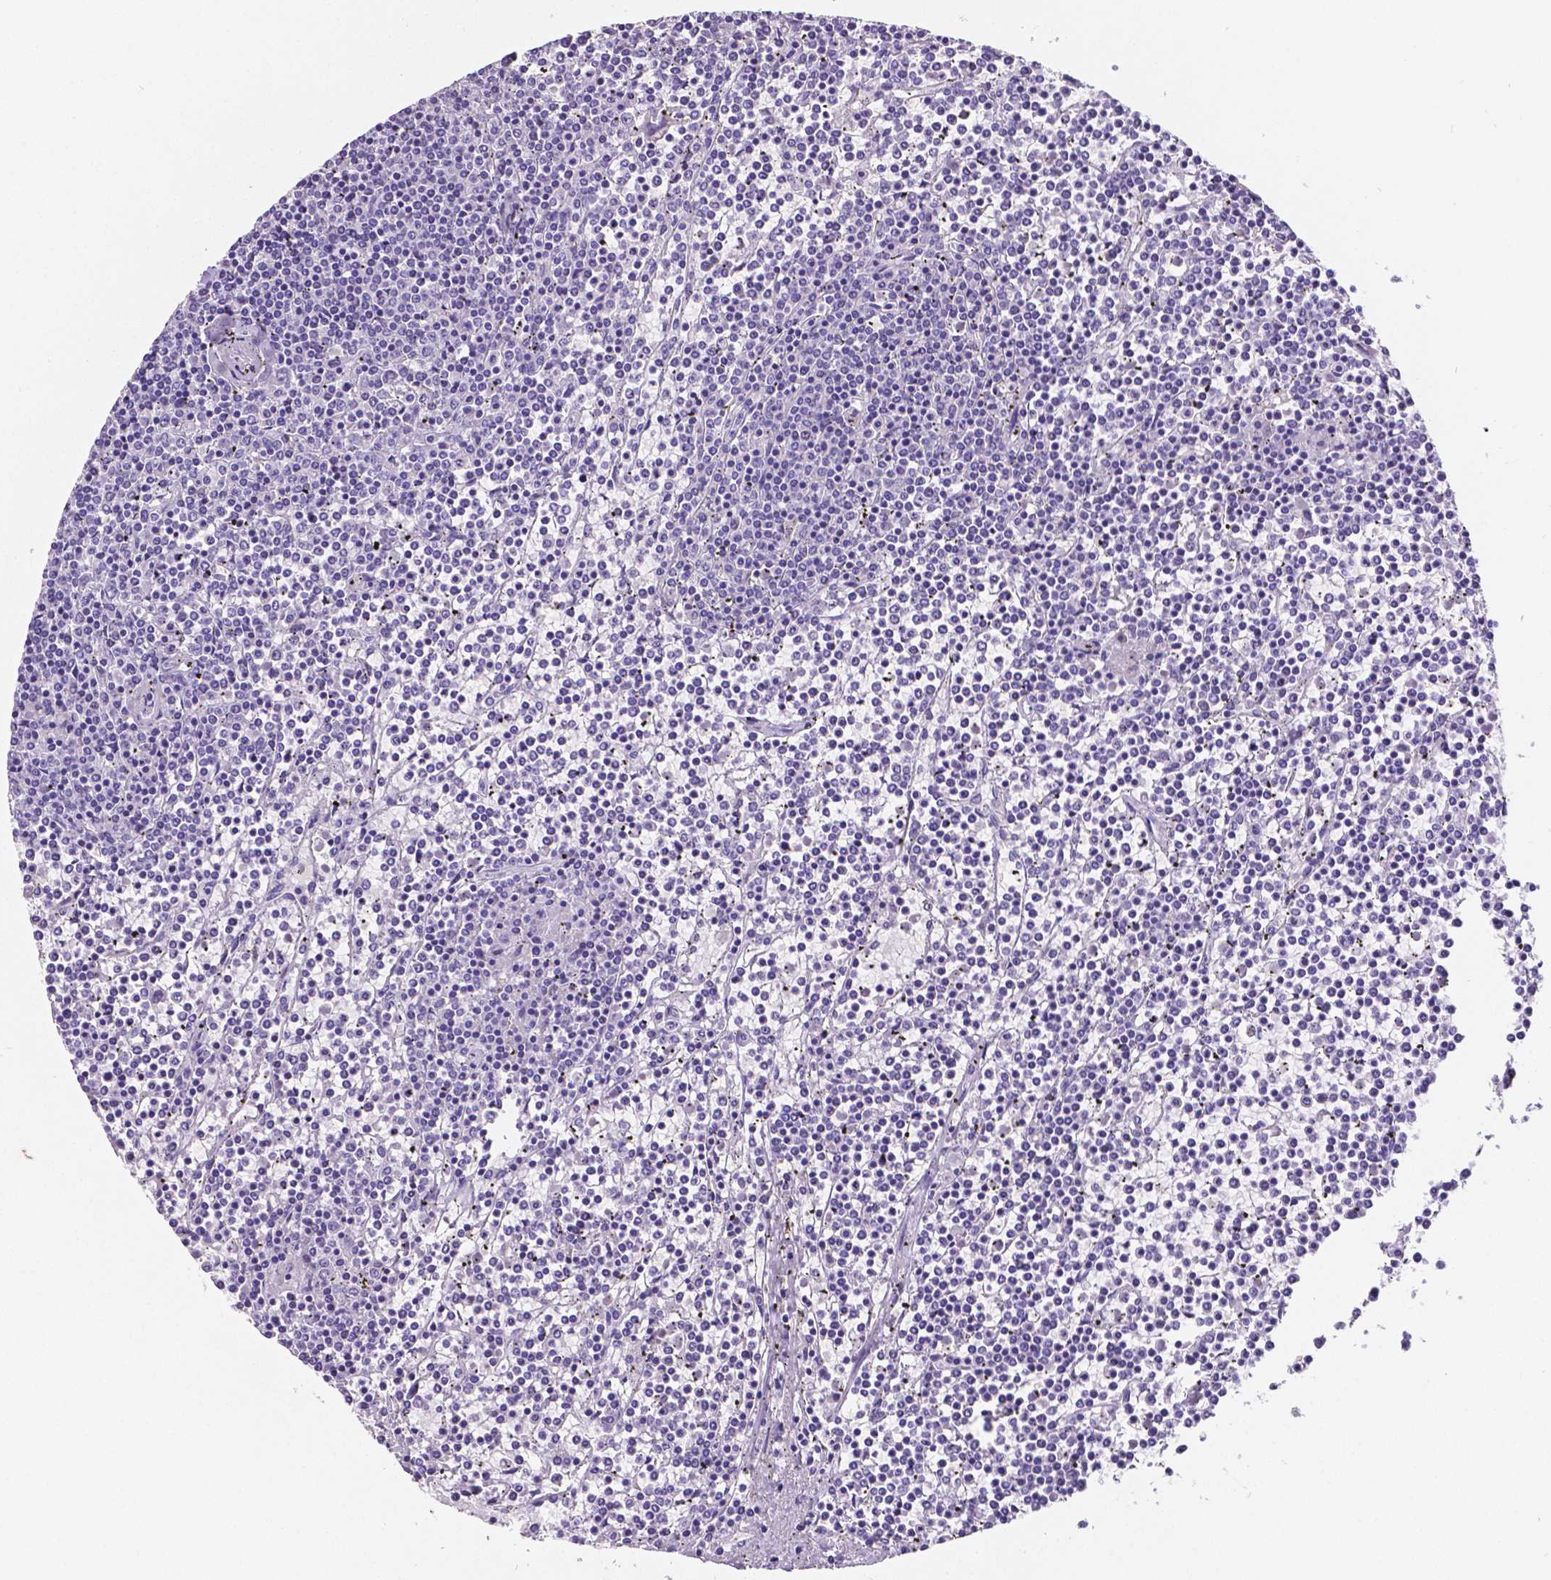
{"staining": {"intensity": "negative", "quantity": "none", "location": "none"}, "tissue": "lymphoma", "cell_type": "Tumor cells", "image_type": "cancer", "snomed": [{"axis": "morphology", "description": "Malignant lymphoma, non-Hodgkin's type, Low grade"}, {"axis": "topography", "description": "Spleen"}], "caption": "Histopathology image shows no protein positivity in tumor cells of lymphoma tissue.", "gene": "SATB2", "patient": {"sex": "female", "age": 19}}